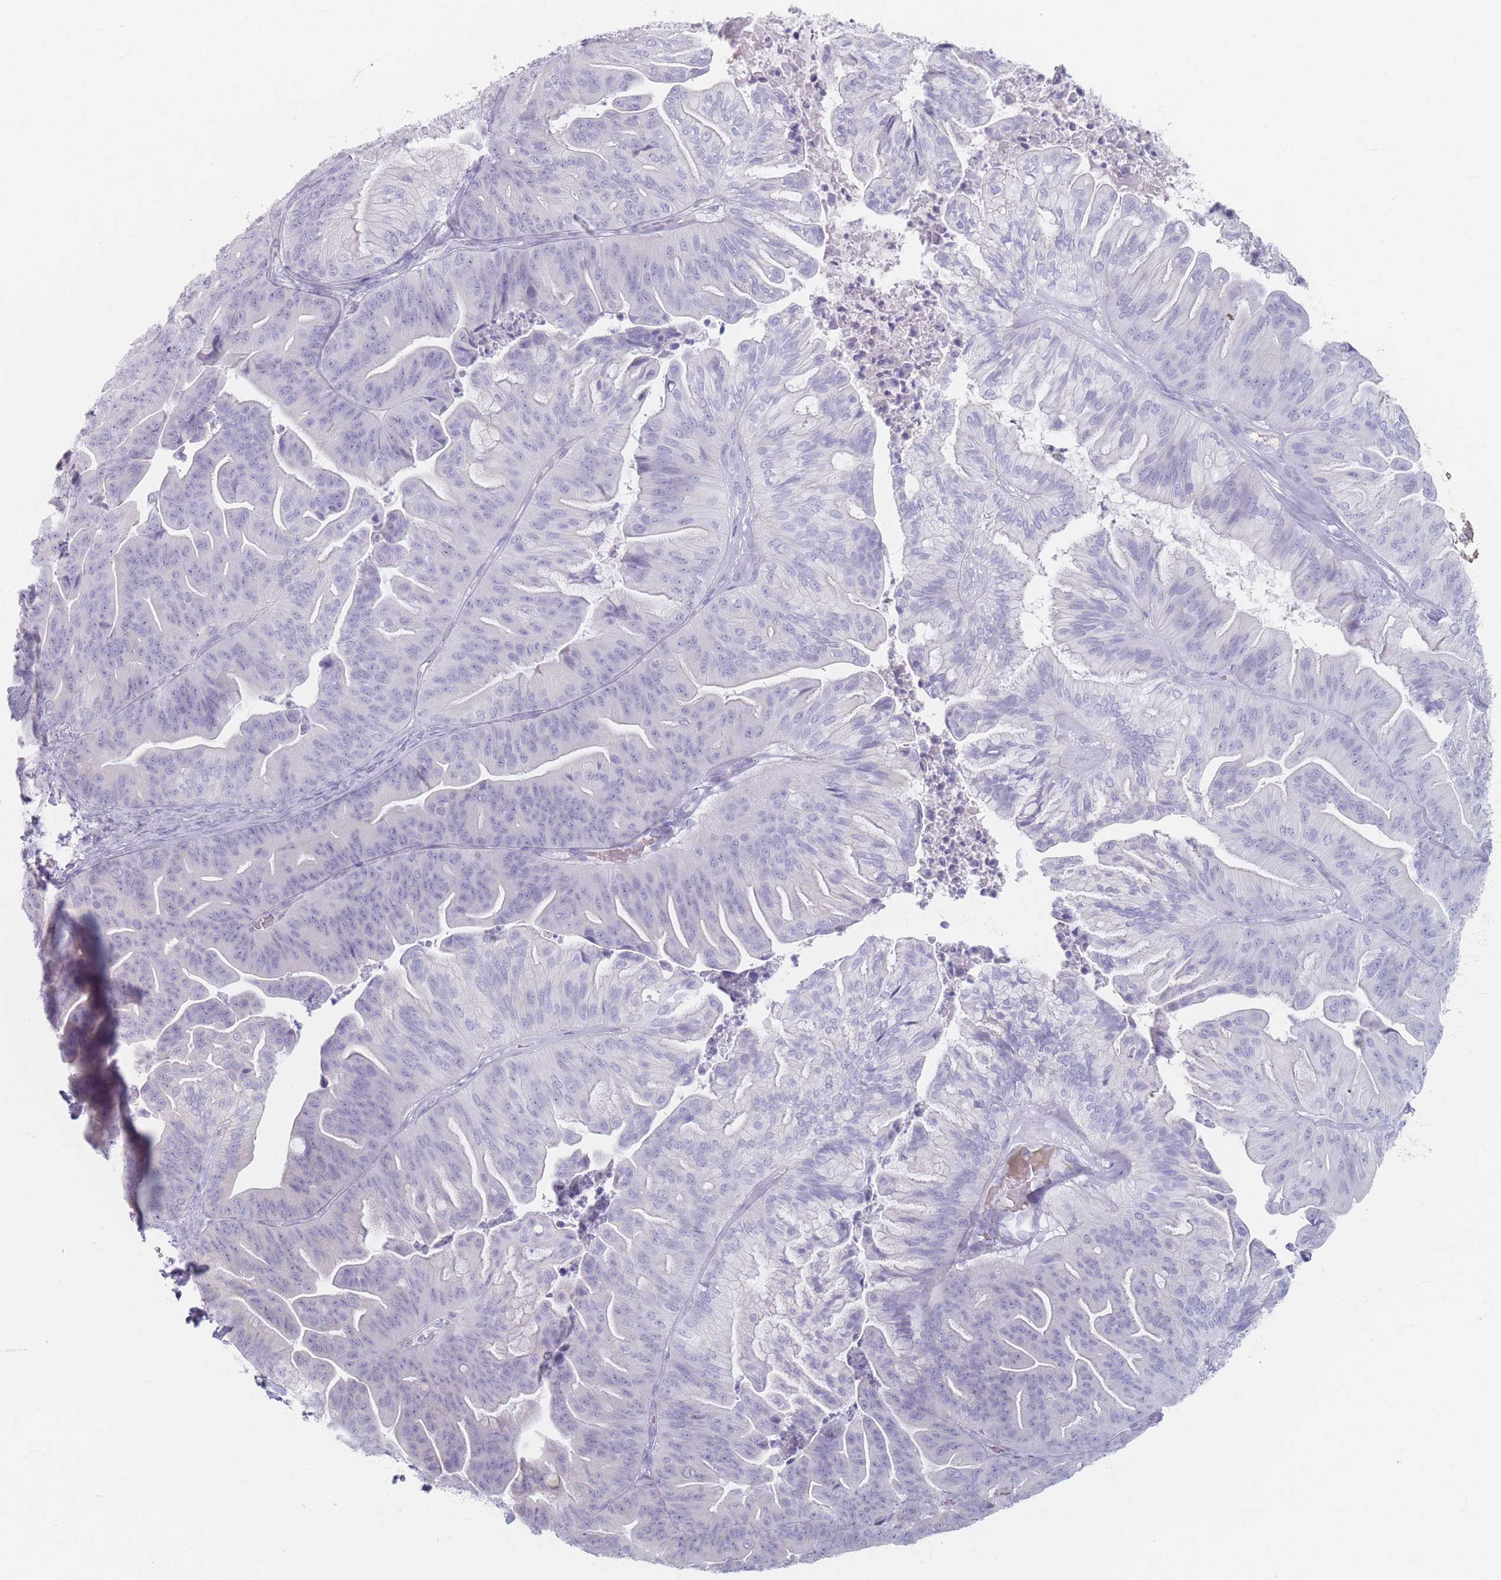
{"staining": {"intensity": "negative", "quantity": "none", "location": "none"}, "tissue": "ovarian cancer", "cell_type": "Tumor cells", "image_type": "cancer", "snomed": [{"axis": "morphology", "description": "Cystadenocarcinoma, mucinous, NOS"}, {"axis": "topography", "description": "Ovary"}], "caption": "Histopathology image shows no protein staining in tumor cells of mucinous cystadenocarcinoma (ovarian) tissue.", "gene": "PIGM", "patient": {"sex": "female", "age": 67}}